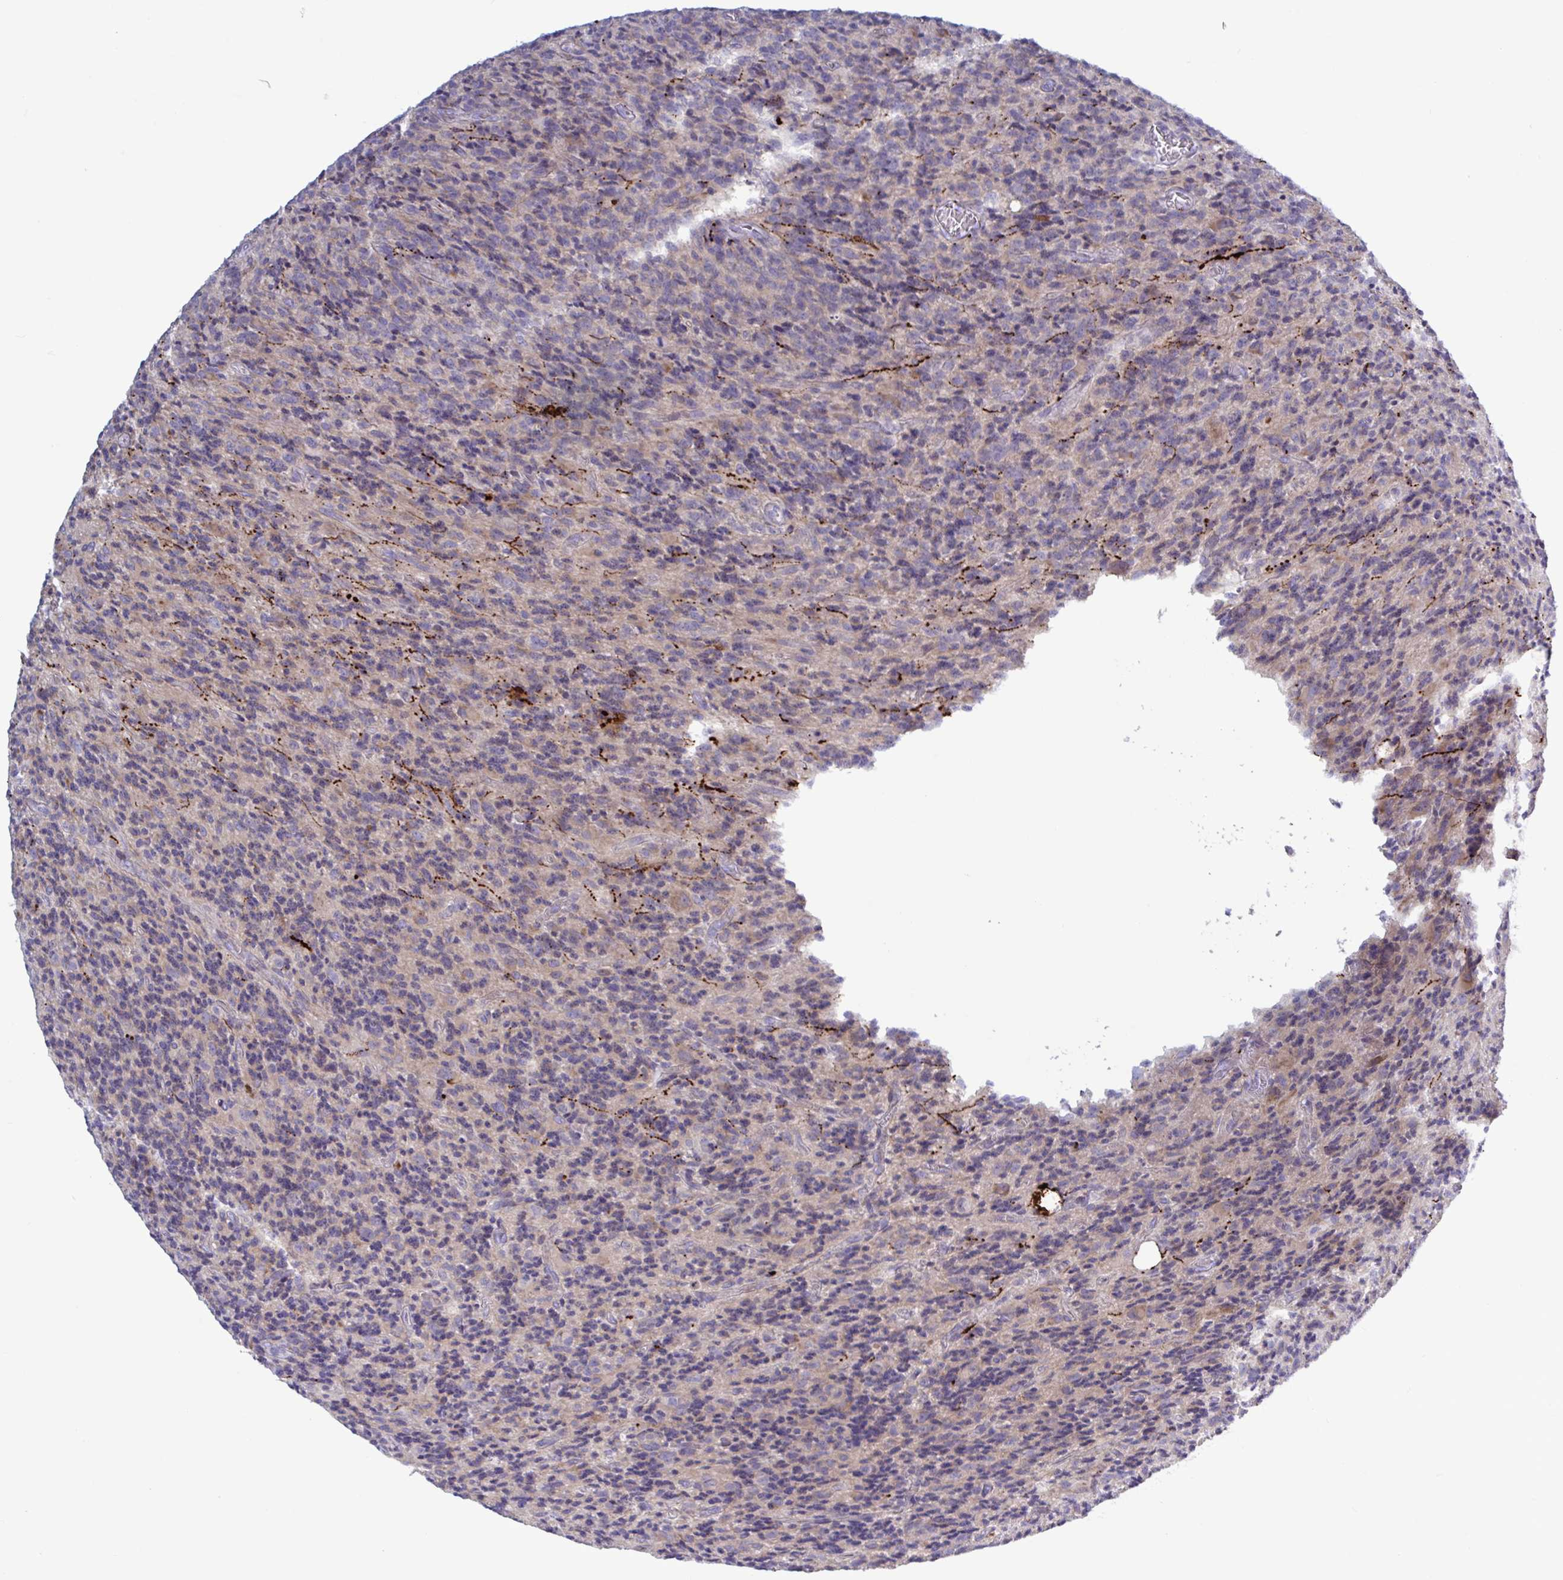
{"staining": {"intensity": "negative", "quantity": "none", "location": "none"}, "tissue": "glioma", "cell_type": "Tumor cells", "image_type": "cancer", "snomed": [{"axis": "morphology", "description": "Glioma, malignant, High grade"}, {"axis": "topography", "description": "Brain"}], "caption": "High magnification brightfield microscopy of glioma stained with DAB (brown) and counterstained with hematoxylin (blue): tumor cells show no significant positivity.", "gene": "ATG9A", "patient": {"sex": "male", "age": 76}}